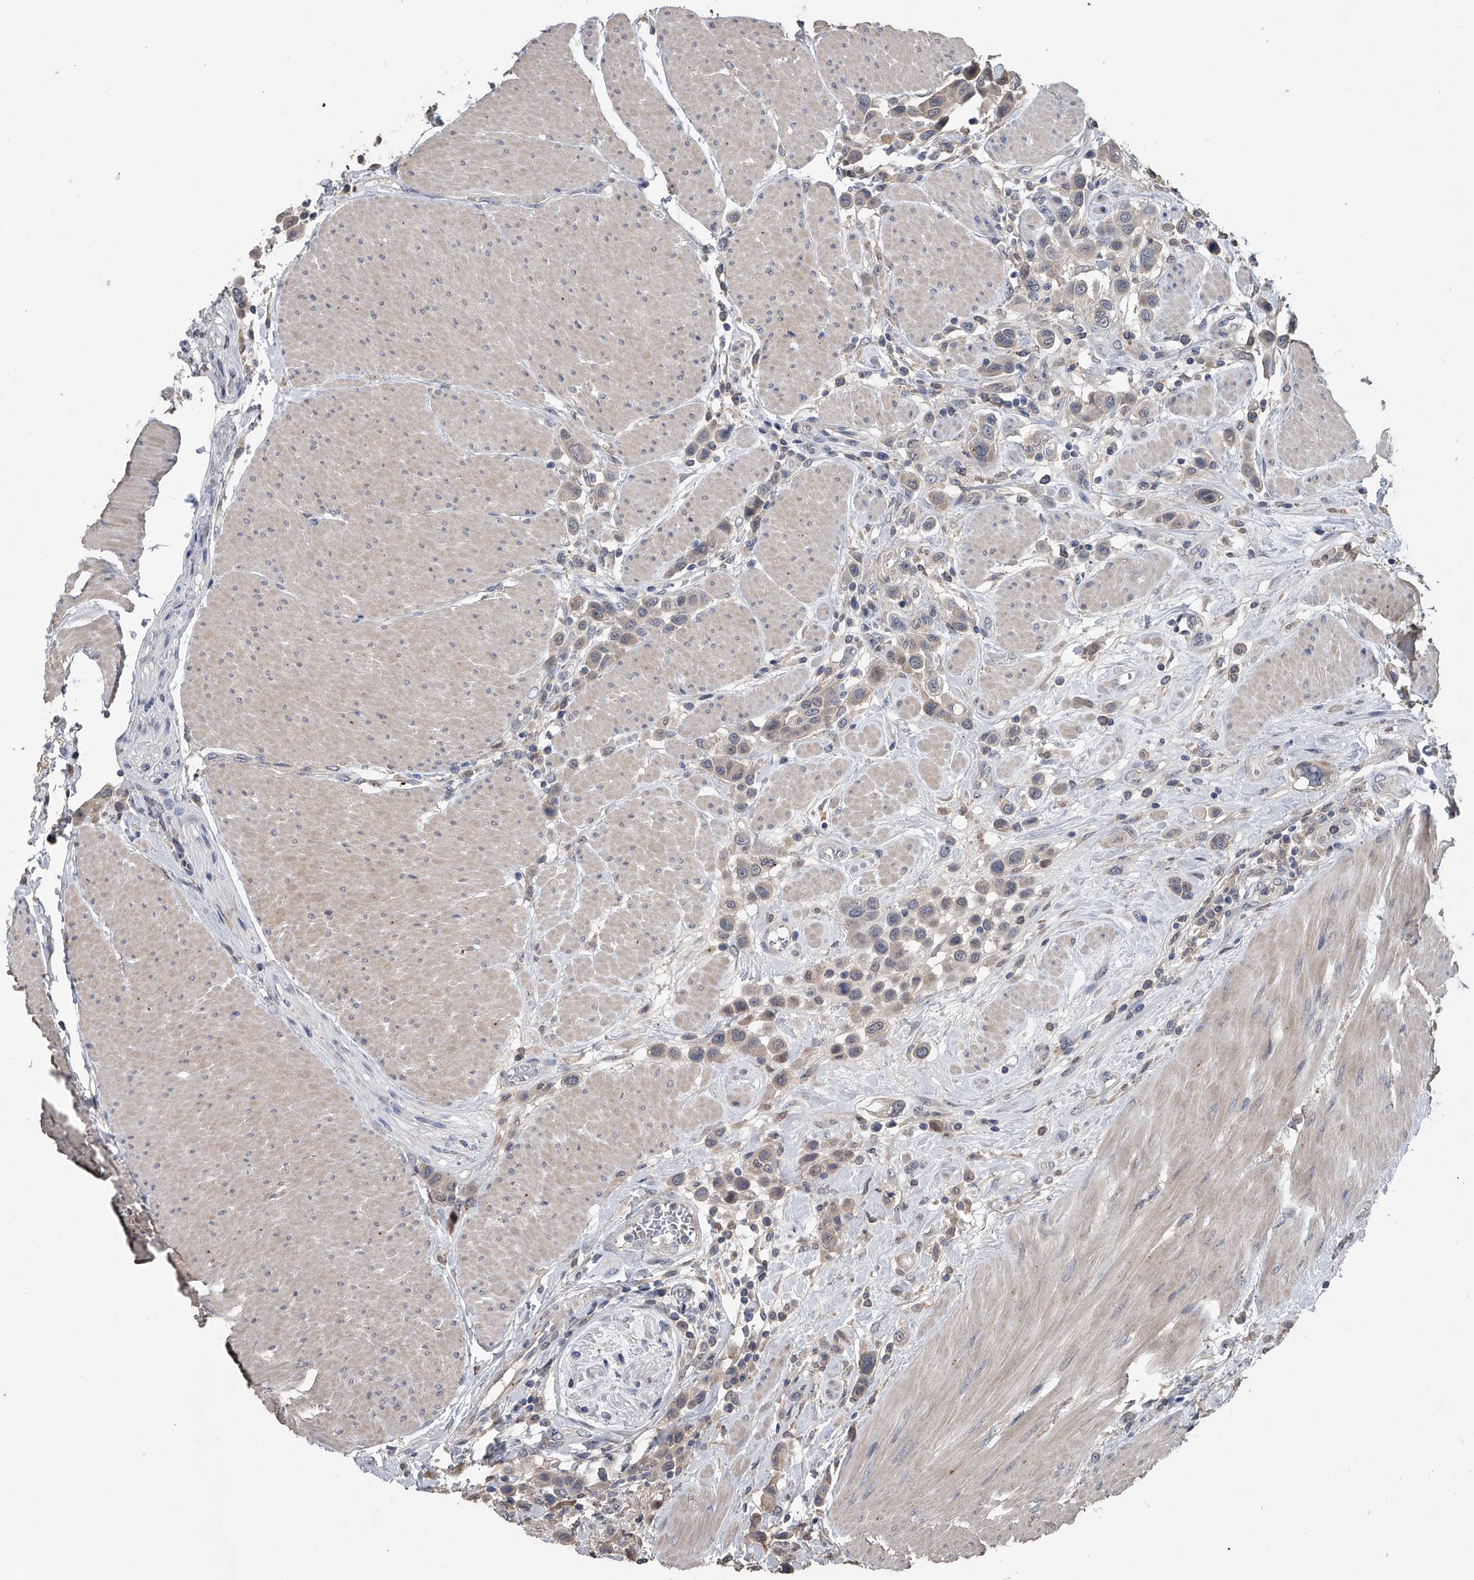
{"staining": {"intensity": "weak", "quantity": "<25%", "location": "cytoplasmic/membranous"}, "tissue": "urothelial cancer", "cell_type": "Tumor cells", "image_type": "cancer", "snomed": [{"axis": "morphology", "description": "Urothelial carcinoma, High grade"}, {"axis": "topography", "description": "Urinary bladder"}], "caption": "High-grade urothelial carcinoma was stained to show a protein in brown. There is no significant expression in tumor cells. (DAB (3,3'-diaminobenzidine) immunohistochemistry, high magnification).", "gene": "DOCK9", "patient": {"sex": "male", "age": 50}}